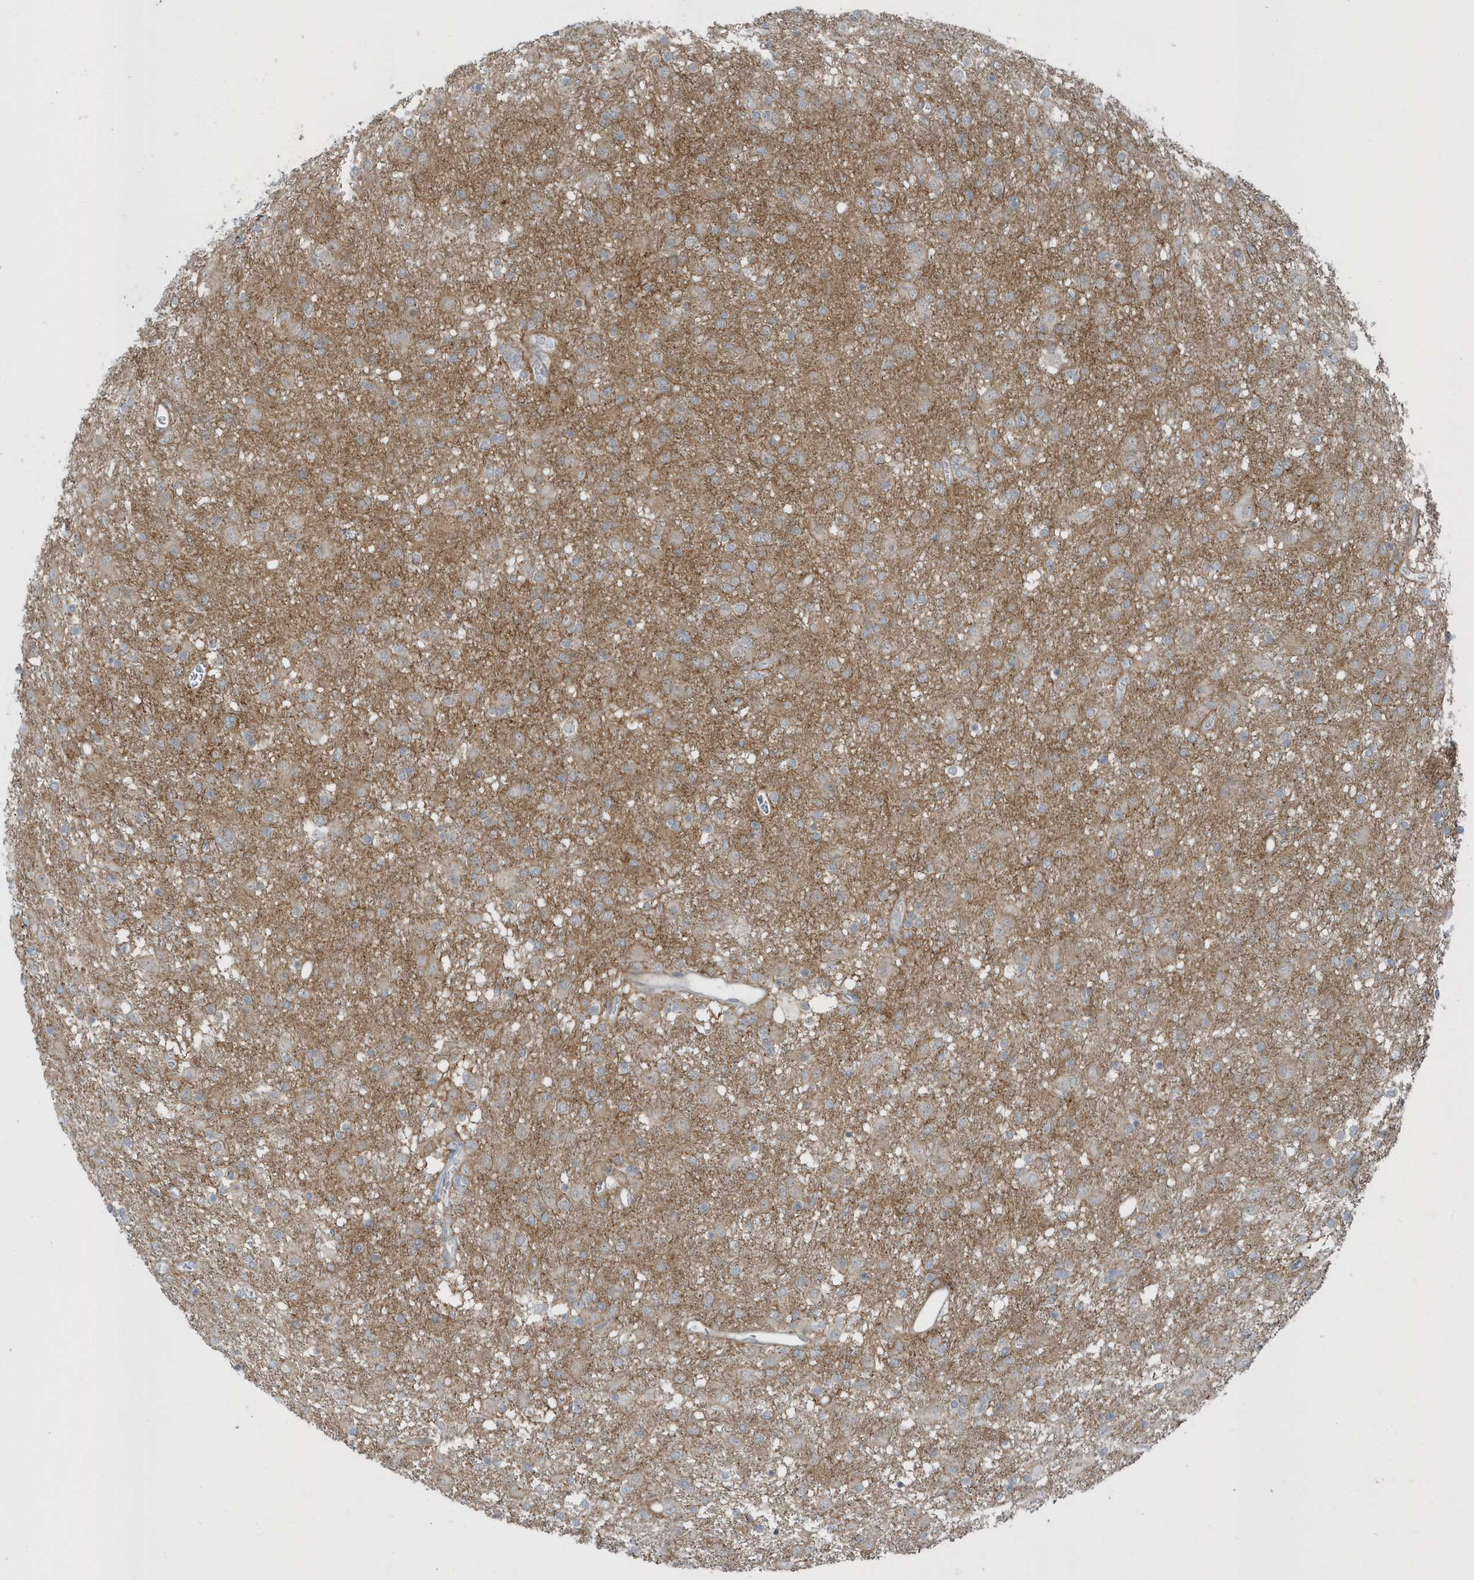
{"staining": {"intensity": "negative", "quantity": "none", "location": "none"}, "tissue": "glioma", "cell_type": "Tumor cells", "image_type": "cancer", "snomed": [{"axis": "morphology", "description": "Glioma, malignant, Low grade"}, {"axis": "topography", "description": "Brain"}], "caption": "Tumor cells show no significant staining in glioma.", "gene": "PARD3B", "patient": {"sex": "male", "age": 65}}